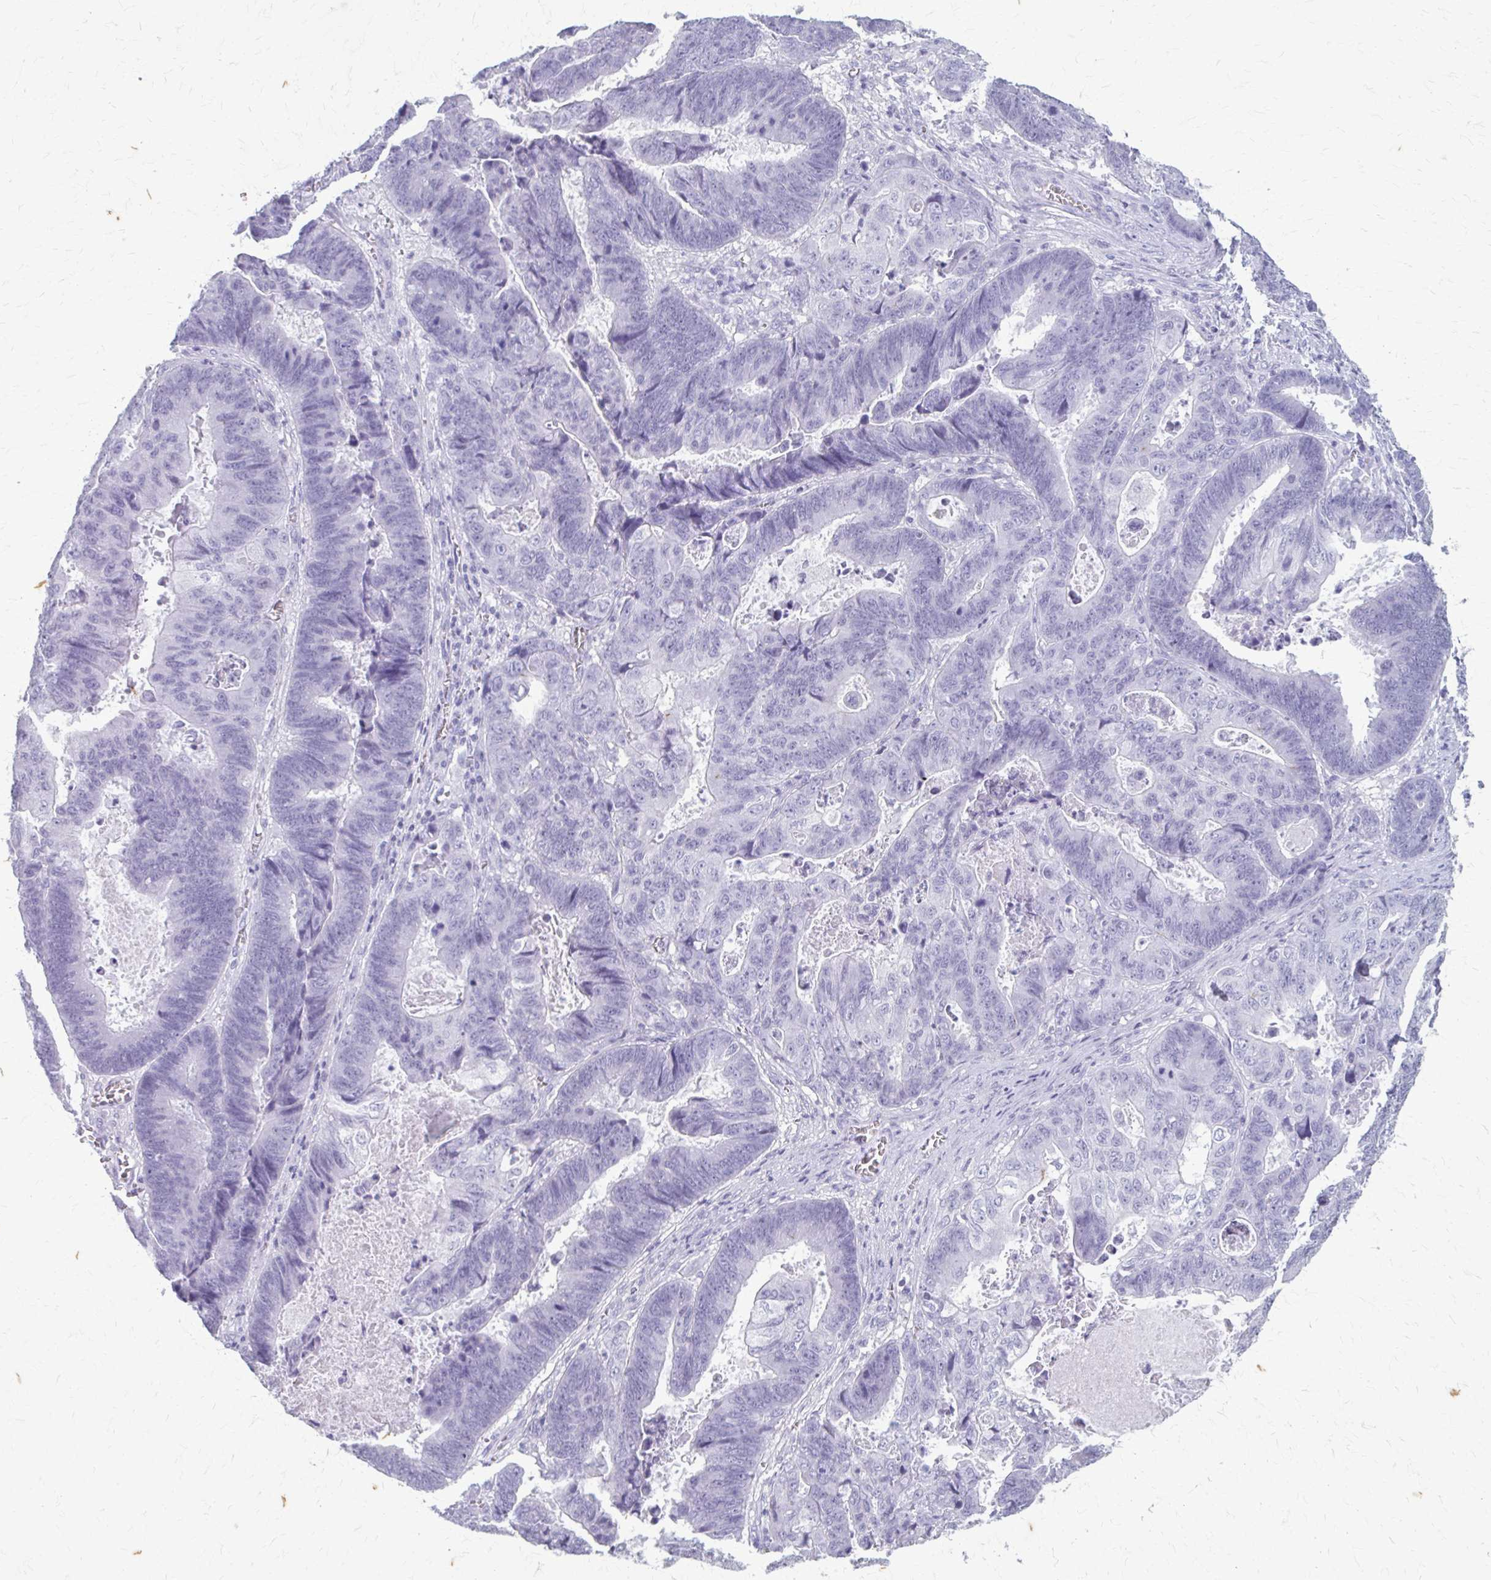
{"staining": {"intensity": "negative", "quantity": "none", "location": "none"}, "tissue": "lung cancer", "cell_type": "Tumor cells", "image_type": "cancer", "snomed": [{"axis": "morphology", "description": "Aneuploidy"}, {"axis": "morphology", "description": "Adenocarcinoma, NOS"}, {"axis": "morphology", "description": "Adenocarcinoma primary or metastatic"}, {"axis": "topography", "description": "Lung"}], "caption": "This is a micrograph of immunohistochemistry staining of lung cancer (adenocarcinoma primary or metastatic), which shows no staining in tumor cells.", "gene": "KRT5", "patient": {"sex": "female", "age": 75}}